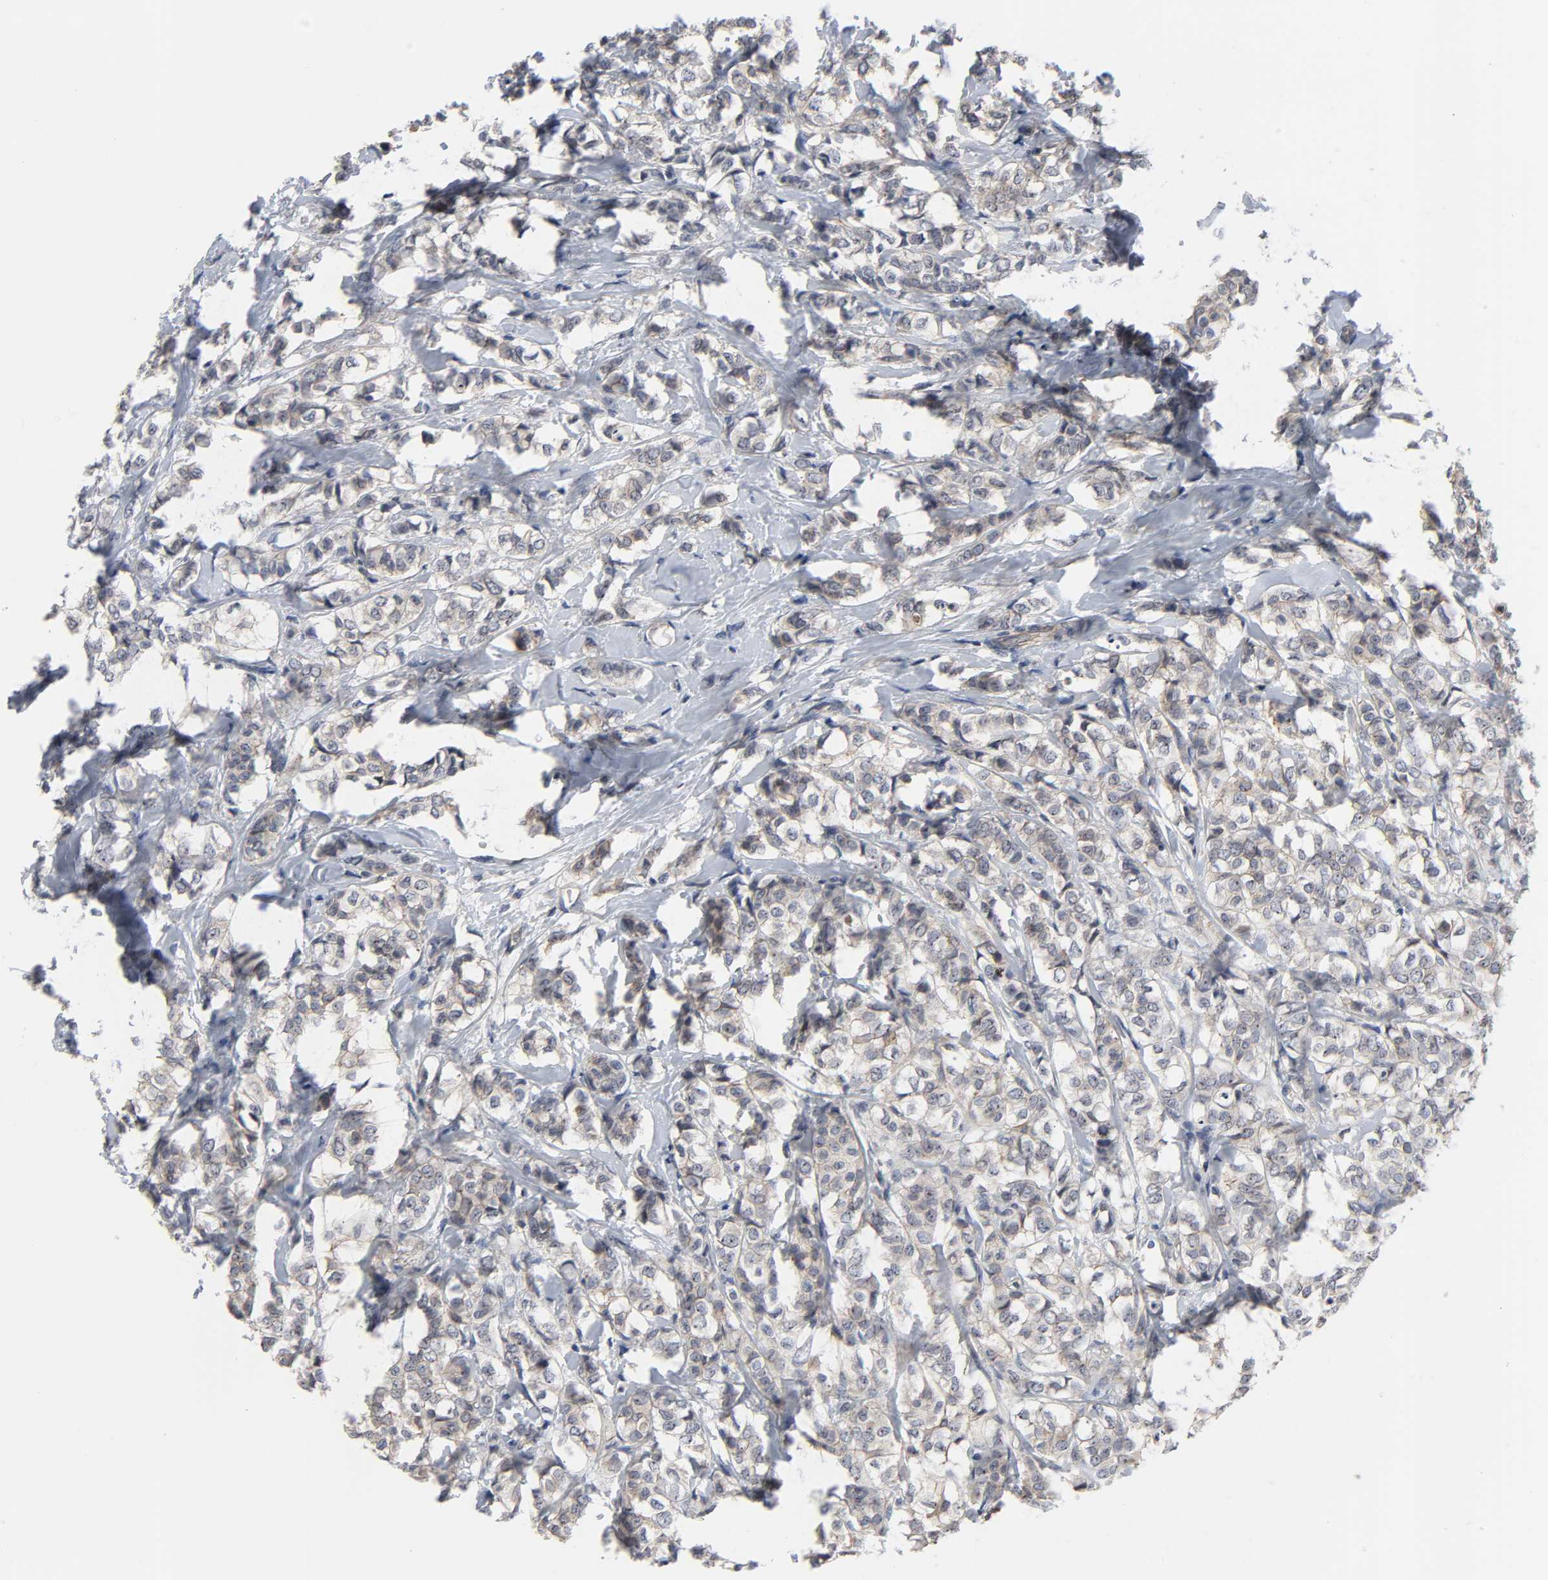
{"staining": {"intensity": "weak", "quantity": "25%-75%", "location": "cytoplasmic/membranous"}, "tissue": "breast cancer", "cell_type": "Tumor cells", "image_type": "cancer", "snomed": [{"axis": "morphology", "description": "Lobular carcinoma"}, {"axis": "topography", "description": "Breast"}], "caption": "A brown stain labels weak cytoplasmic/membranous expression of a protein in breast cancer (lobular carcinoma) tumor cells.", "gene": "DDX10", "patient": {"sex": "female", "age": 60}}